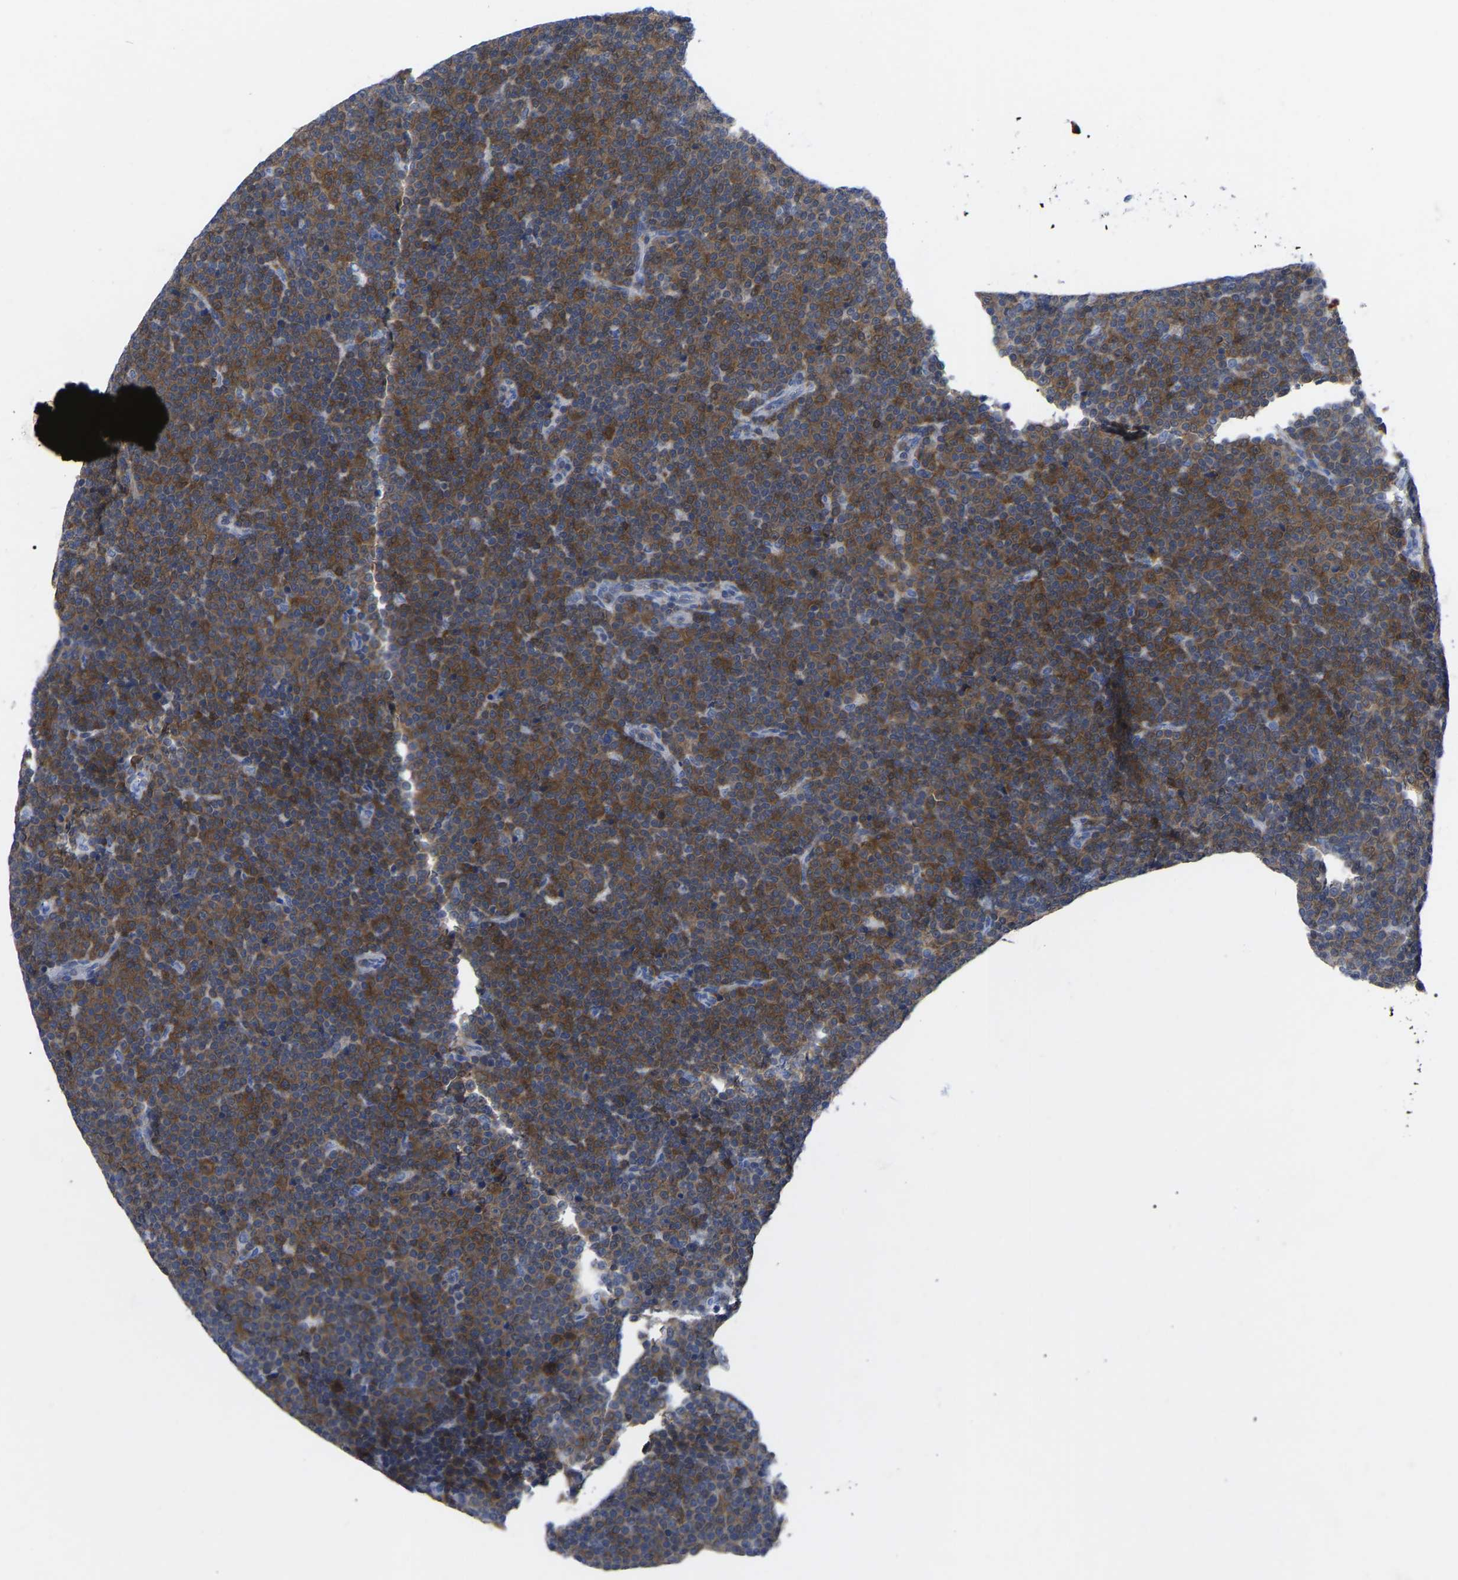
{"staining": {"intensity": "strong", "quantity": "25%-75%", "location": "cytoplasmic/membranous"}, "tissue": "lymphoma", "cell_type": "Tumor cells", "image_type": "cancer", "snomed": [{"axis": "morphology", "description": "Malignant lymphoma, non-Hodgkin's type, Low grade"}, {"axis": "topography", "description": "Lymph node"}], "caption": "Immunohistochemical staining of human lymphoma reveals high levels of strong cytoplasmic/membranous protein staining in approximately 25%-75% of tumor cells.", "gene": "PTPN7", "patient": {"sex": "female", "age": 67}}